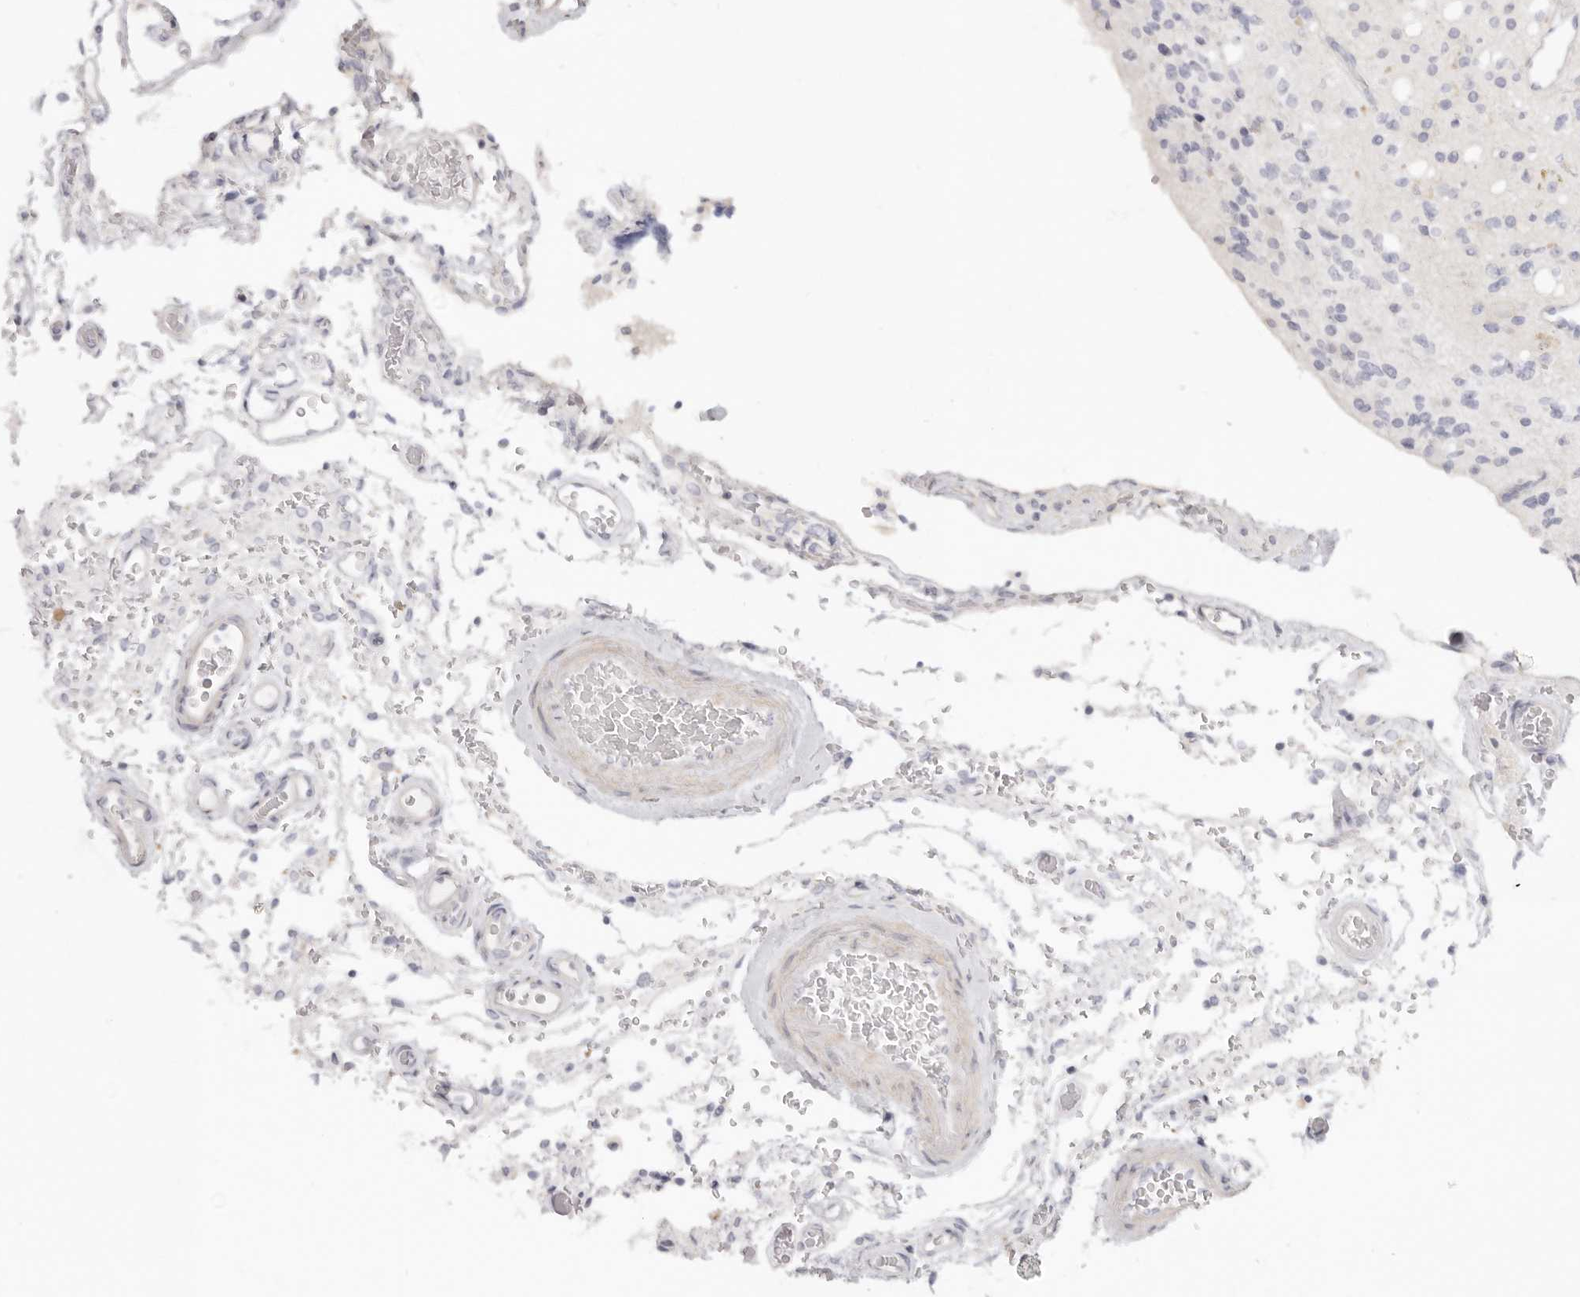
{"staining": {"intensity": "negative", "quantity": "none", "location": "none"}, "tissue": "glioma", "cell_type": "Tumor cells", "image_type": "cancer", "snomed": [{"axis": "morphology", "description": "Glioma, malignant, High grade"}, {"axis": "topography", "description": "Brain"}], "caption": "Glioma was stained to show a protein in brown. There is no significant expression in tumor cells.", "gene": "RXFP1", "patient": {"sex": "male", "age": 34}}